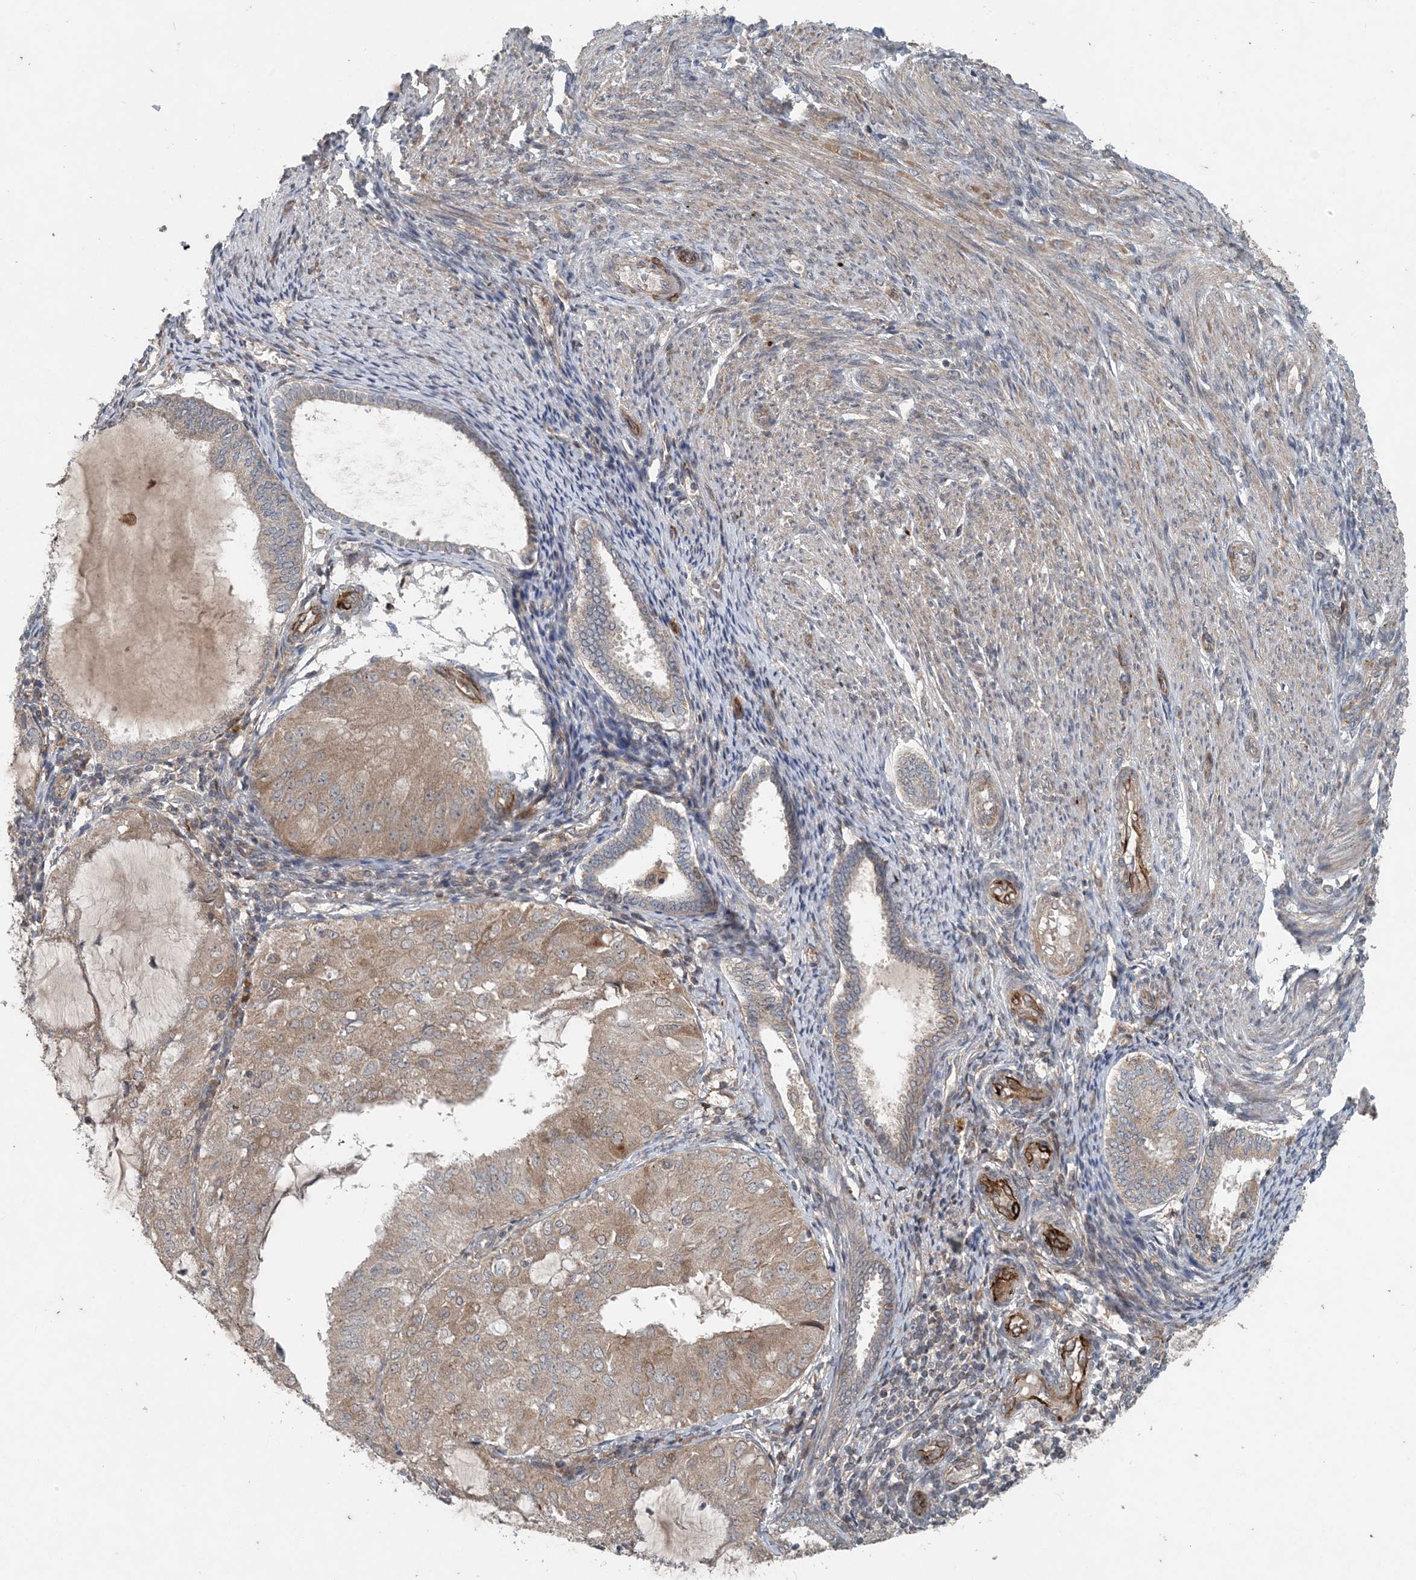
{"staining": {"intensity": "weak", "quantity": "25%-75%", "location": "cytoplasmic/membranous"}, "tissue": "endometrial cancer", "cell_type": "Tumor cells", "image_type": "cancer", "snomed": [{"axis": "morphology", "description": "Adenocarcinoma, NOS"}, {"axis": "topography", "description": "Endometrium"}], "caption": "Immunohistochemical staining of human adenocarcinoma (endometrial) displays weak cytoplasmic/membranous protein expression in about 25%-75% of tumor cells.", "gene": "MYO9B", "patient": {"sex": "female", "age": 81}}